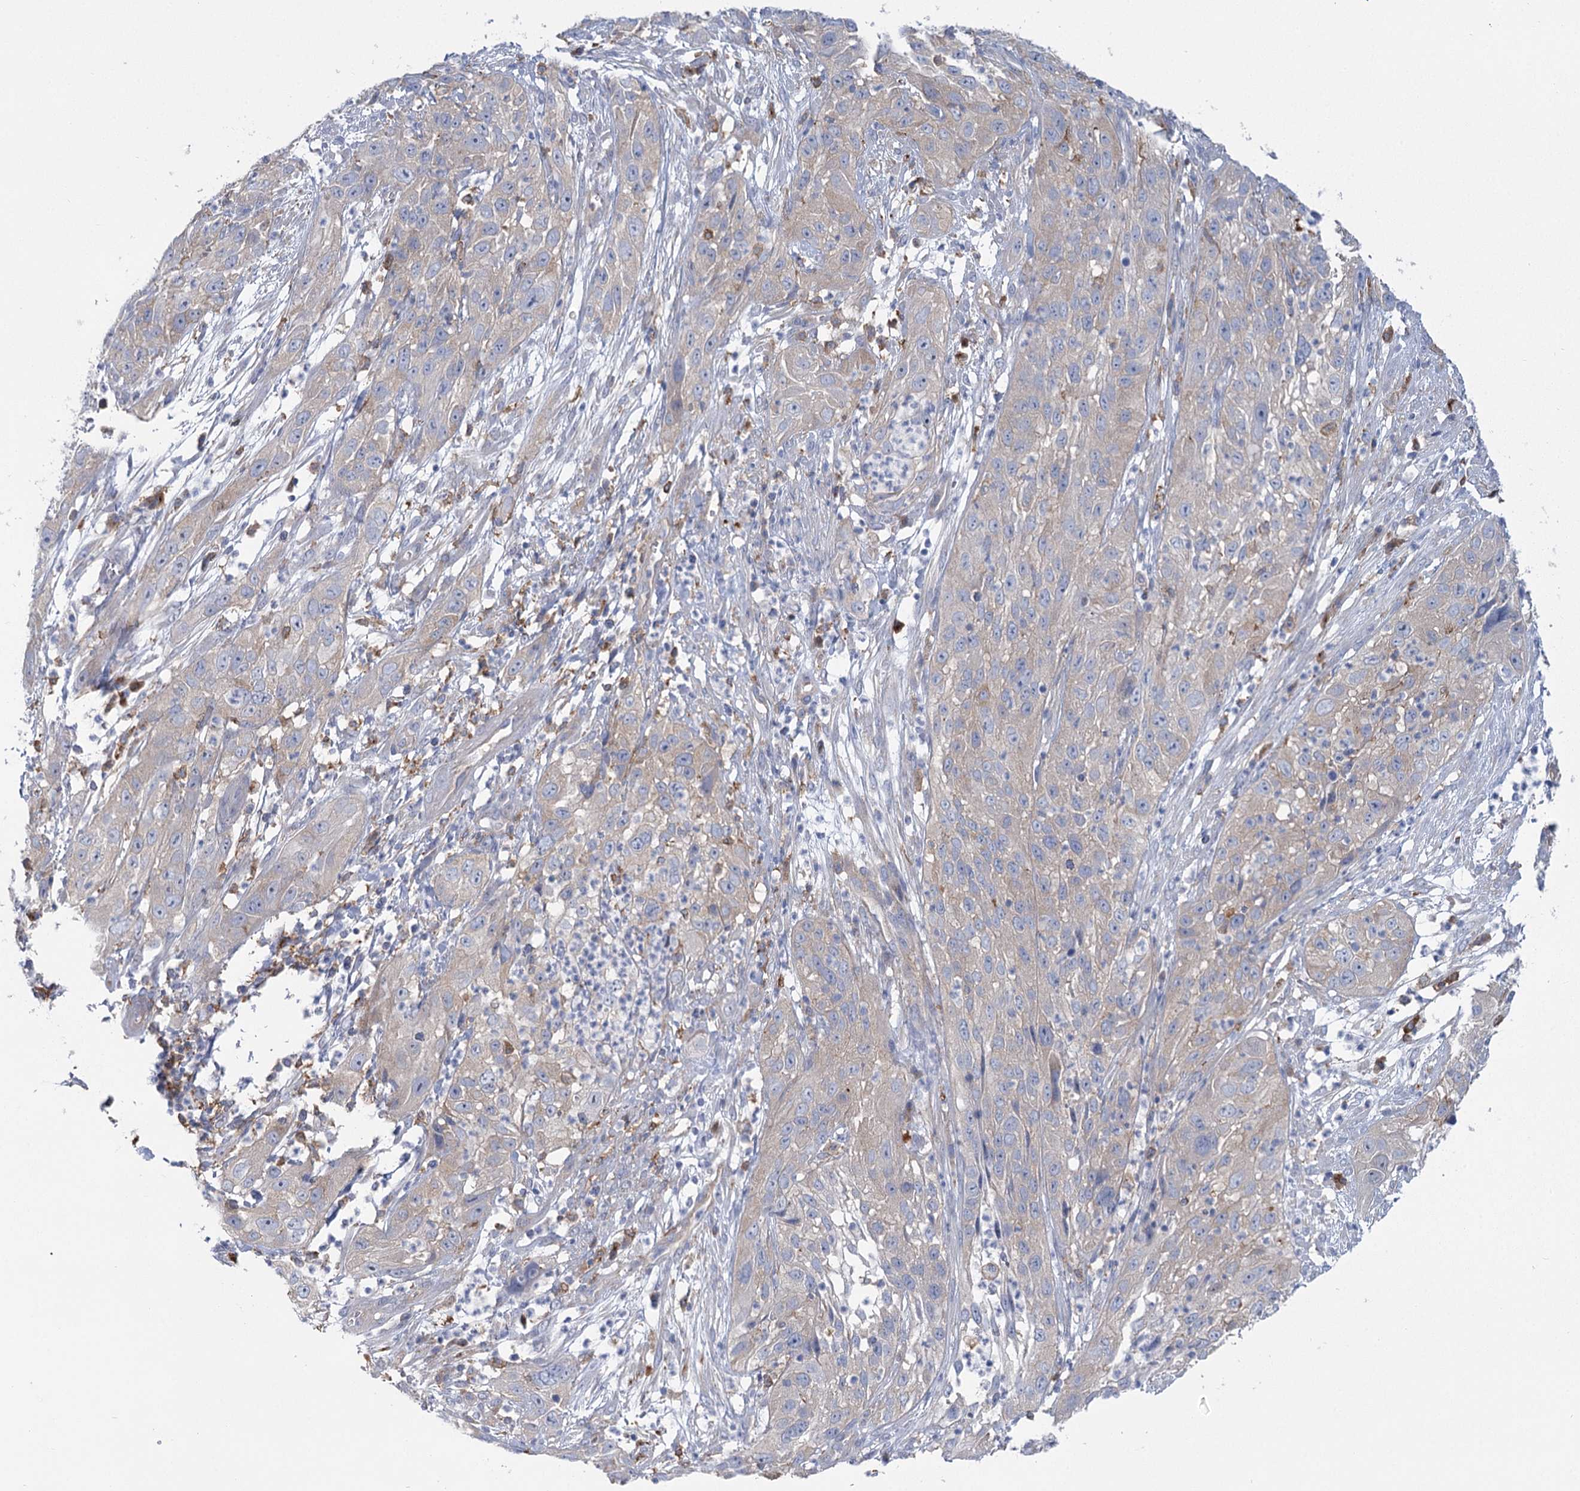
{"staining": {"intensity": "negative", "quantity": "none", "location": "none"}, "tissue": "cervical cancer", "cell_type": "Tumor cells", "image_type": "cancer", "snomed": [{"axis": "morphology", "description": "Squamous cell carcinoma, NOS"}, {"axis": "topography", "description": "Cervix"}], "caption": "Tumor cells show no significant protein positivity in squamous cell carcinoma (cervical).", "gene": "CCDC88A", "patient": {"sex": "female", "age": 32}}